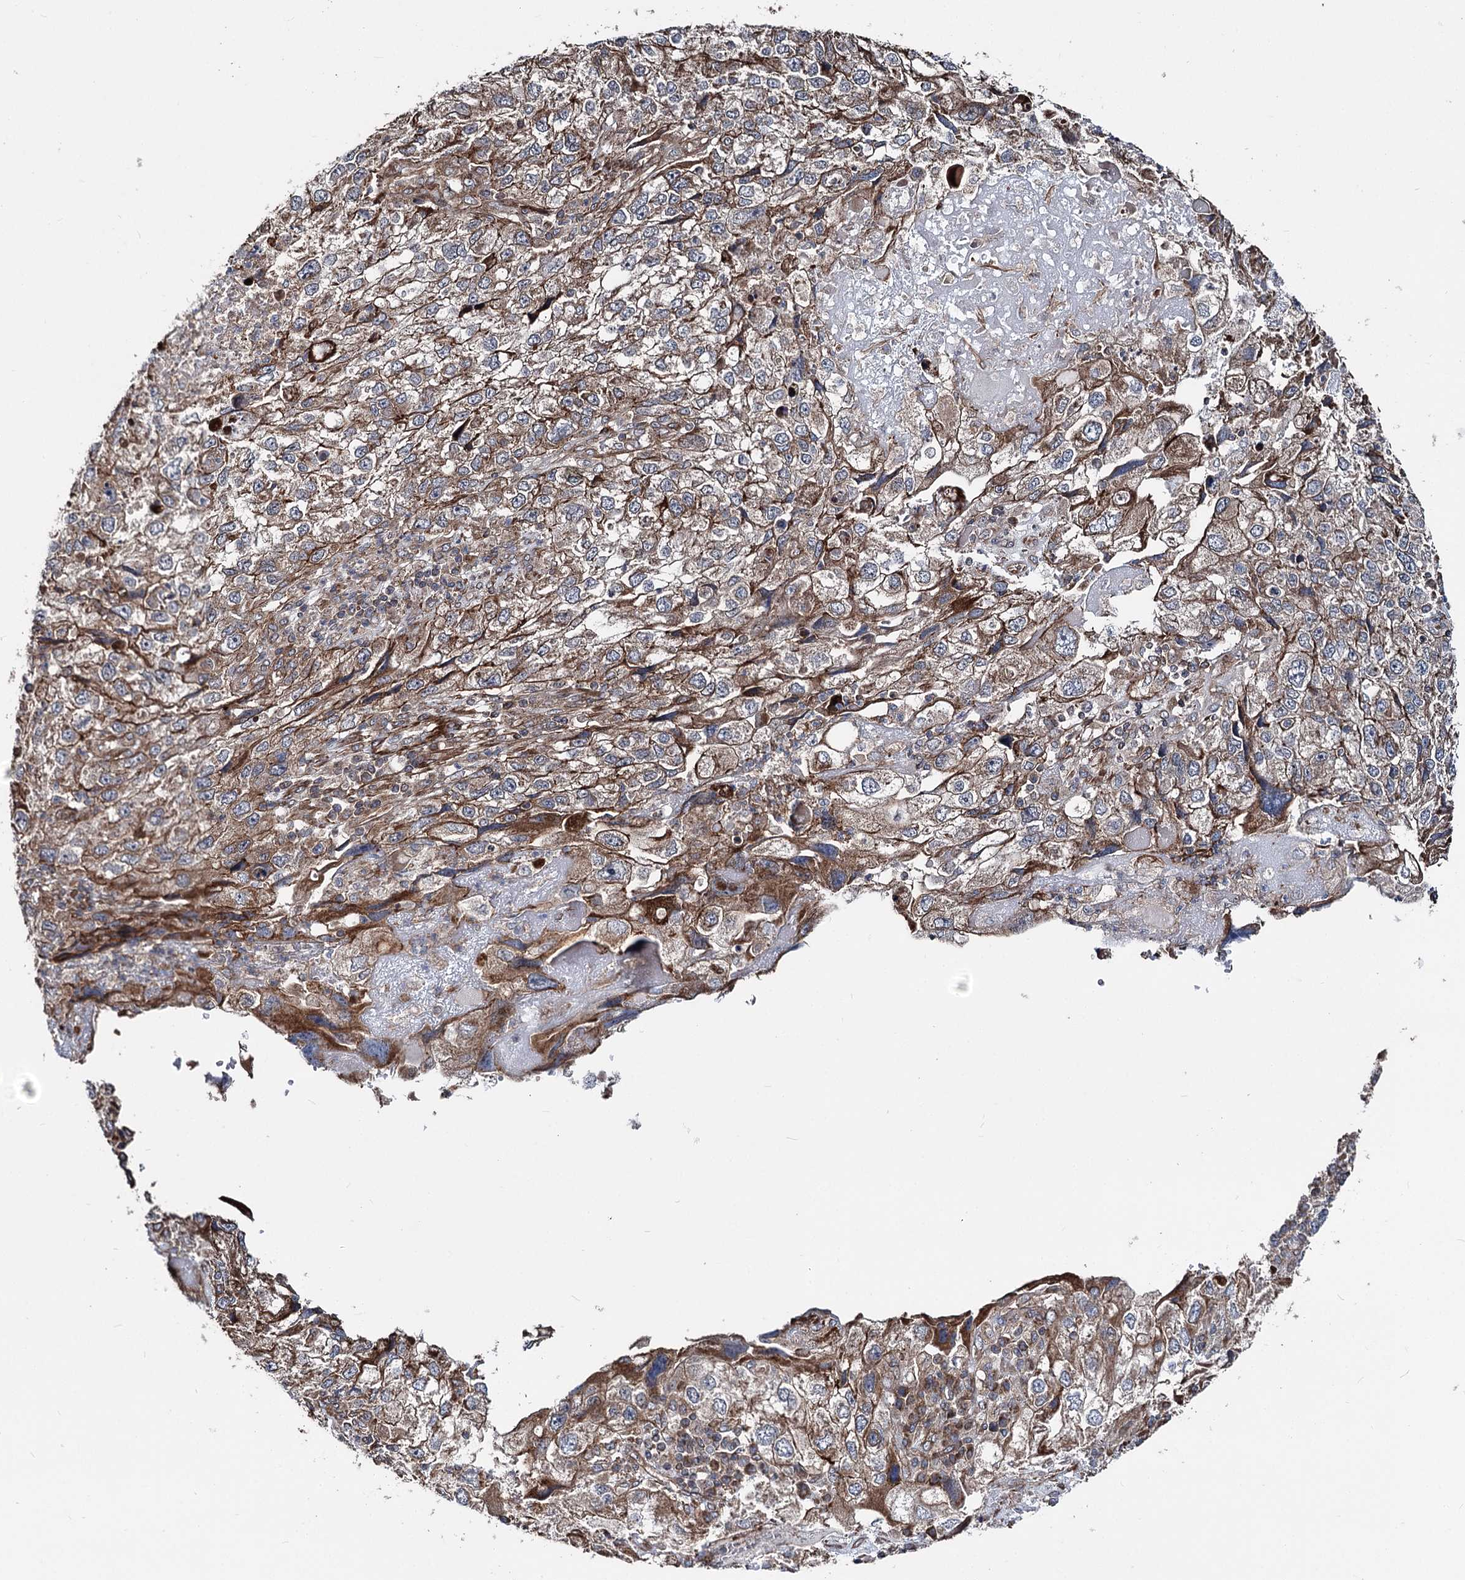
{"staining": {"intensity": "moderate", "quantity": ">75%", "location": "cytoplasmic/membranous"}, "tissue": "endometrial cancer", "cell_type": "Tumor cells", "image_type": "cancer", "snomed": [{"axis": "morphology", "description": "Adenocarcinoma, NOS"}, {"axis": "topography", "description": "Endometrium"}], "caption": "High-magnification brightfield microscopy of adenocarcinoma (endometrial) stained with DAB (brown) and counterstained with hematoxylin (blue). tumor cells exhibit moderate cytoplasmic/membranous expression is appreciated in approximately>75% of cells.", "gene": "ITFG2", "patient": {"sex": "female", "age": 49}}